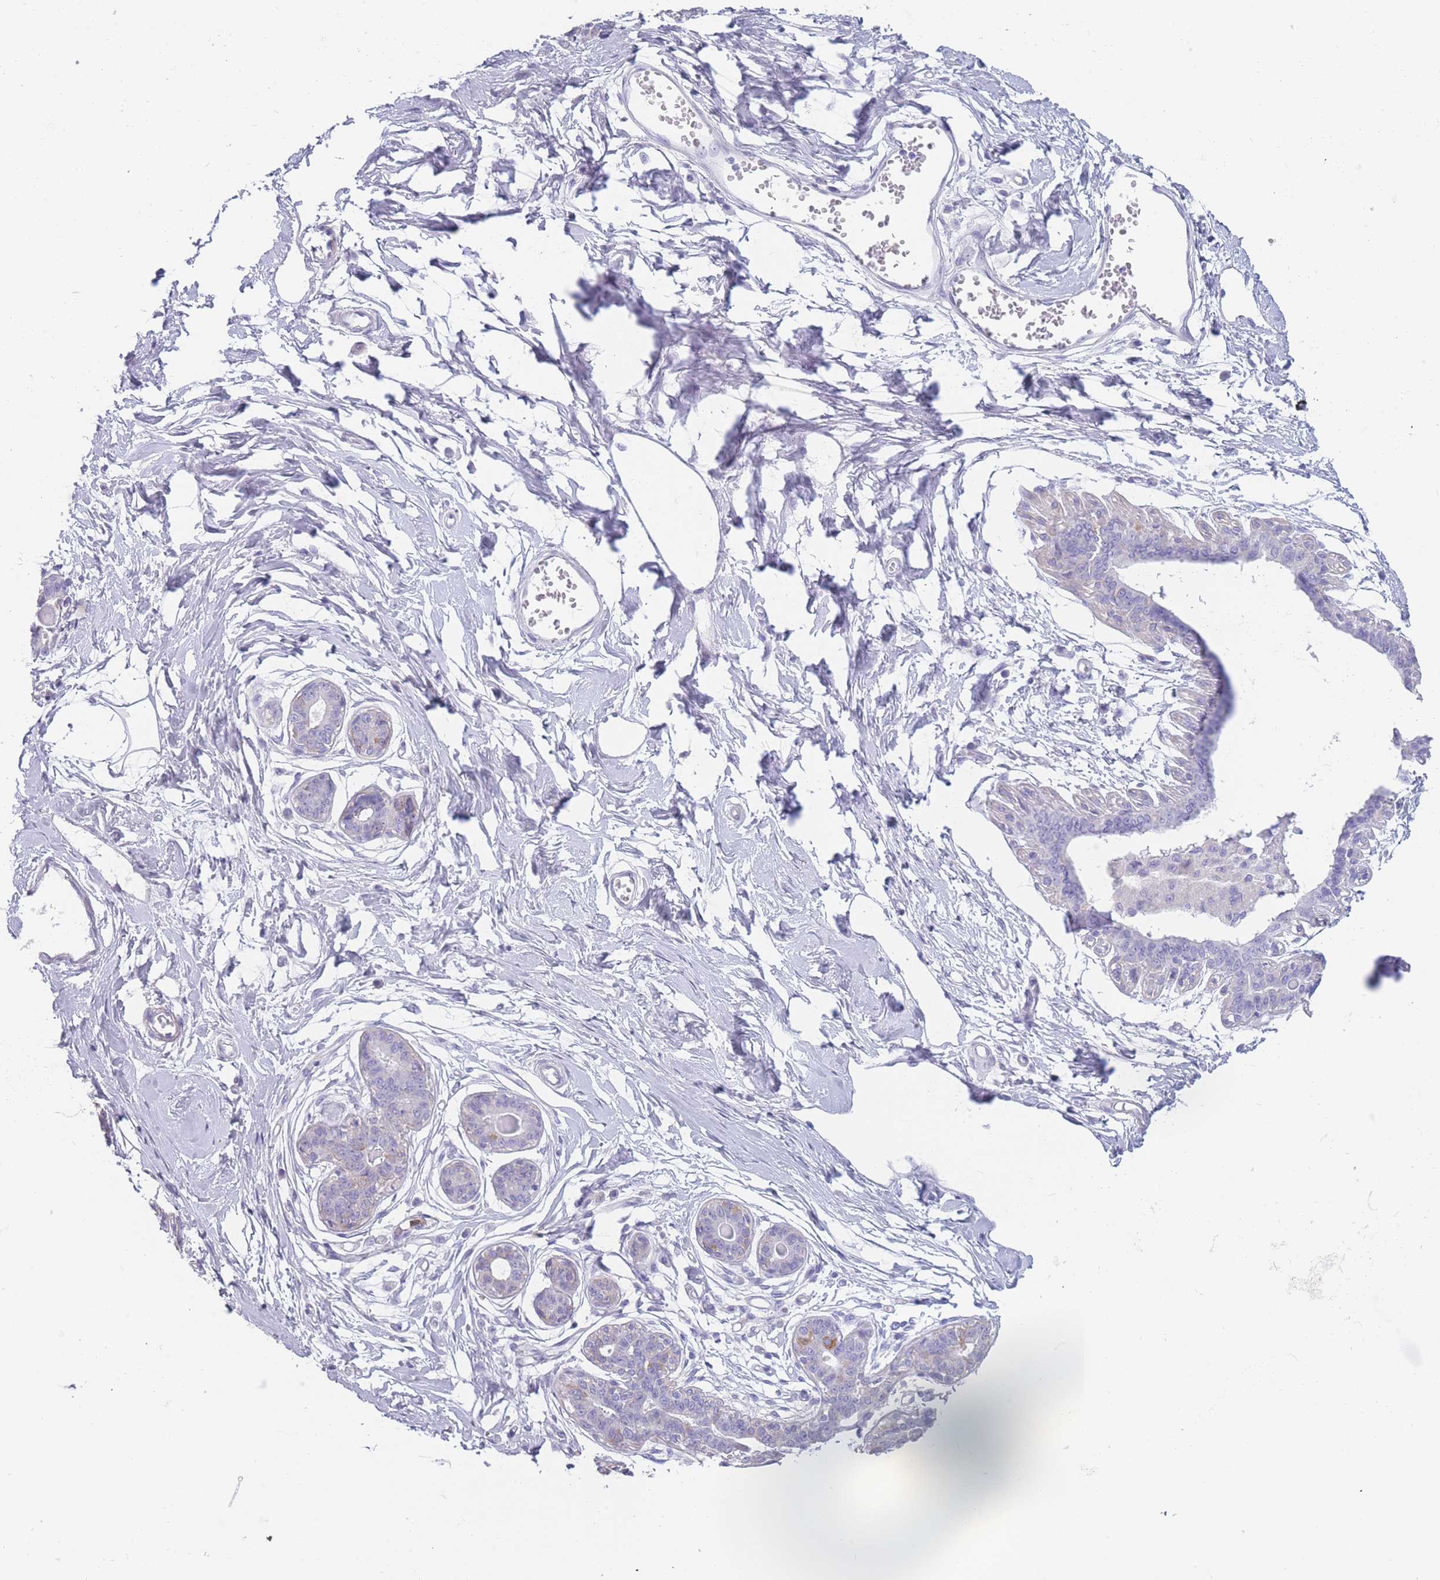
{"staining": {"intensity": "negative", "quantity": "none", "location": "none"}, "tissue": "breast", "cell_type": "Adipocytes", "image_type": "normal", "snomed": [{"axis": "morphology", "description": "Normal tissue, NOS"}, {"axis": "topography", "description": "Breast"}], "caption": "An image of breast stained for a protein shows no brown staining in adipocytes. (Stains: DAB (3,3'-diaminobenzidine) immunohistochemistry (IHC) with hematoxylin counter stain, Microscopy: brightfield microscopy at high magnification).", "gene": "ZNF627", "patient": {"sex": "female", "age": 45}}